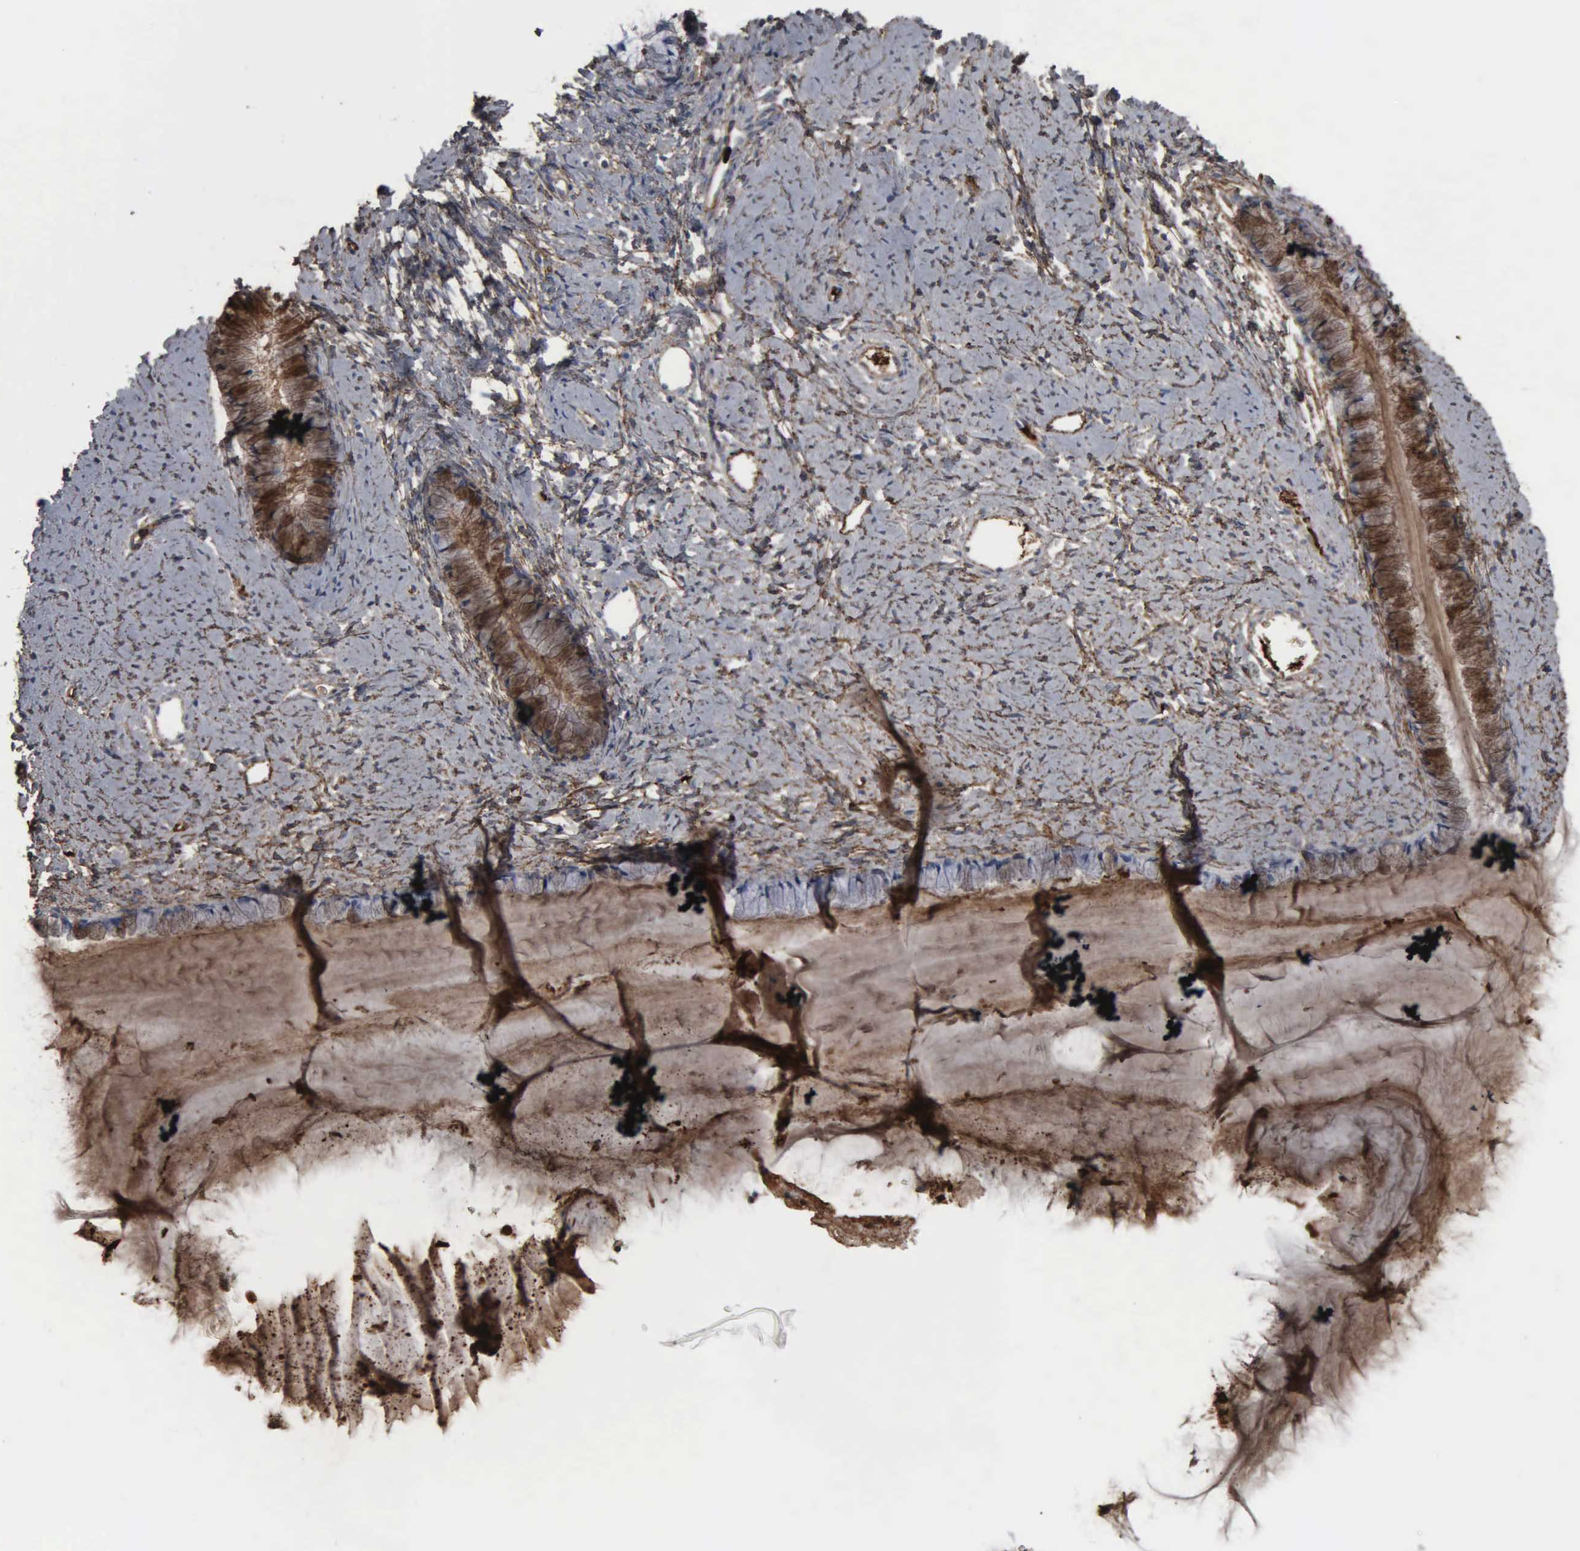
{"staining": {"intensity": "moderate", "quantity": ">75%", "location": "cytoplasmic/membranous"}, "tissue": "cervix", "cell_type": "Glandular cells", "image_type": "normal", "snomed": [{"axis": "morphology", "description": "Normal tissue, NOS"}, {"axis": "topography", "description": "Cervix"}], "caption": "High-power microscopy captured an IHC image of benign cervix, revealing moderate cytoplasmic/membranous staining in approximately >75% of glandular cells.", "gene": "FN1", "patient": {"sex": "female", "age": 82}}